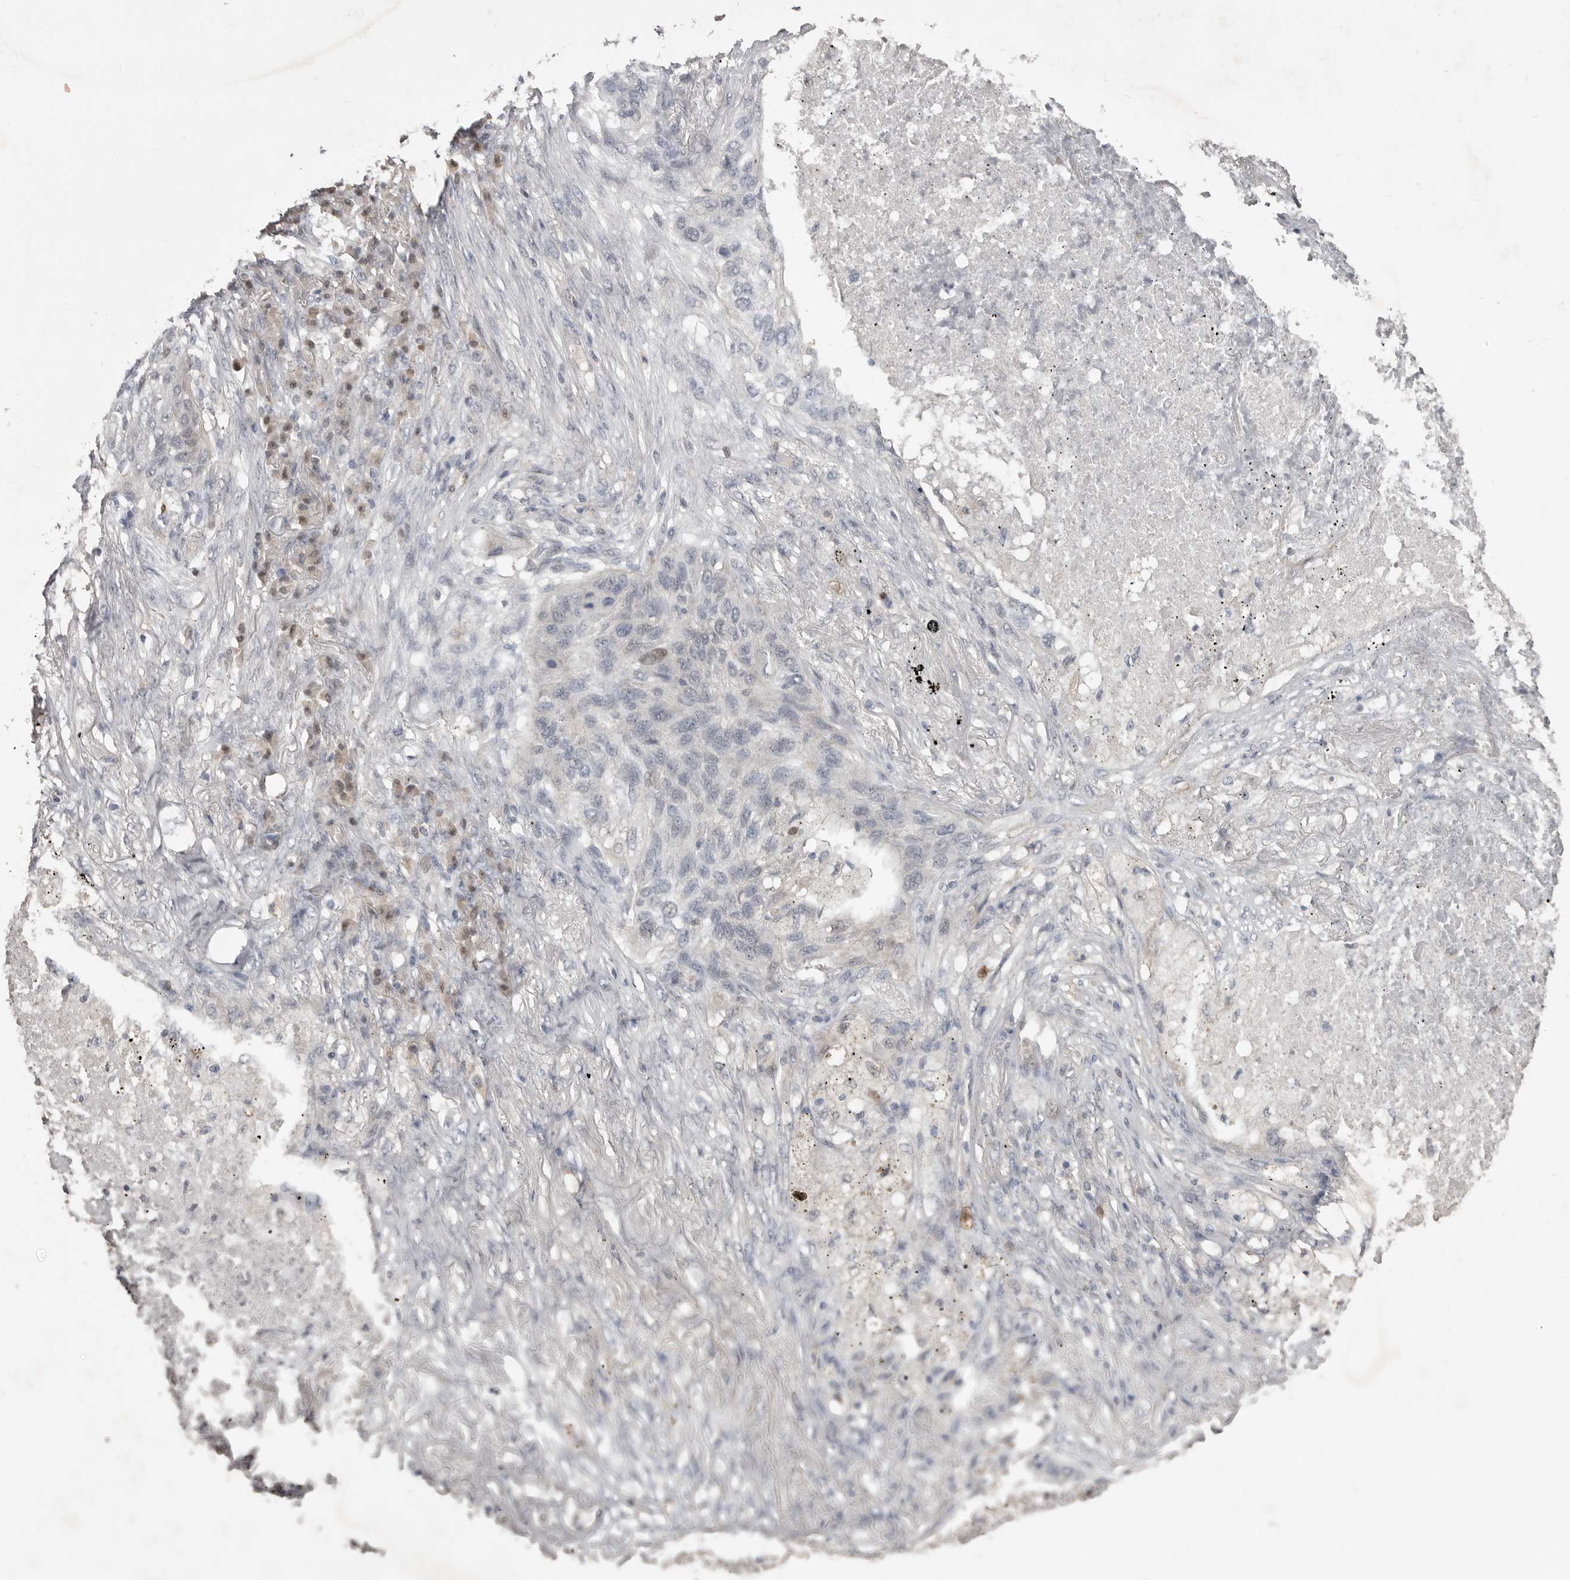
{"staining": {"intensity": "negative", "quantity": "none", "location": "none"}, "tissue": "lung cancer", "cell_type": "Tumor cells", "image_type": "cancer", "snomed": [{"axis": "morphology", "description": "Squamous cell carcinoma, NOS"}, {"axis": "topography", "description": "Lung"}], "caption": "DAB immunohistochemical staining of lung squamous cell carcinoma reveals no significant expression in tumor cells. (Stains: DAB (3,3'-diaminobenzidine) immunohistochemistry with hematoxylin counter stain, Microscopy: brightfield microscopy at high magnification).", "gene": "RBKS", "patient": {"sex": "female", "age": 63}}